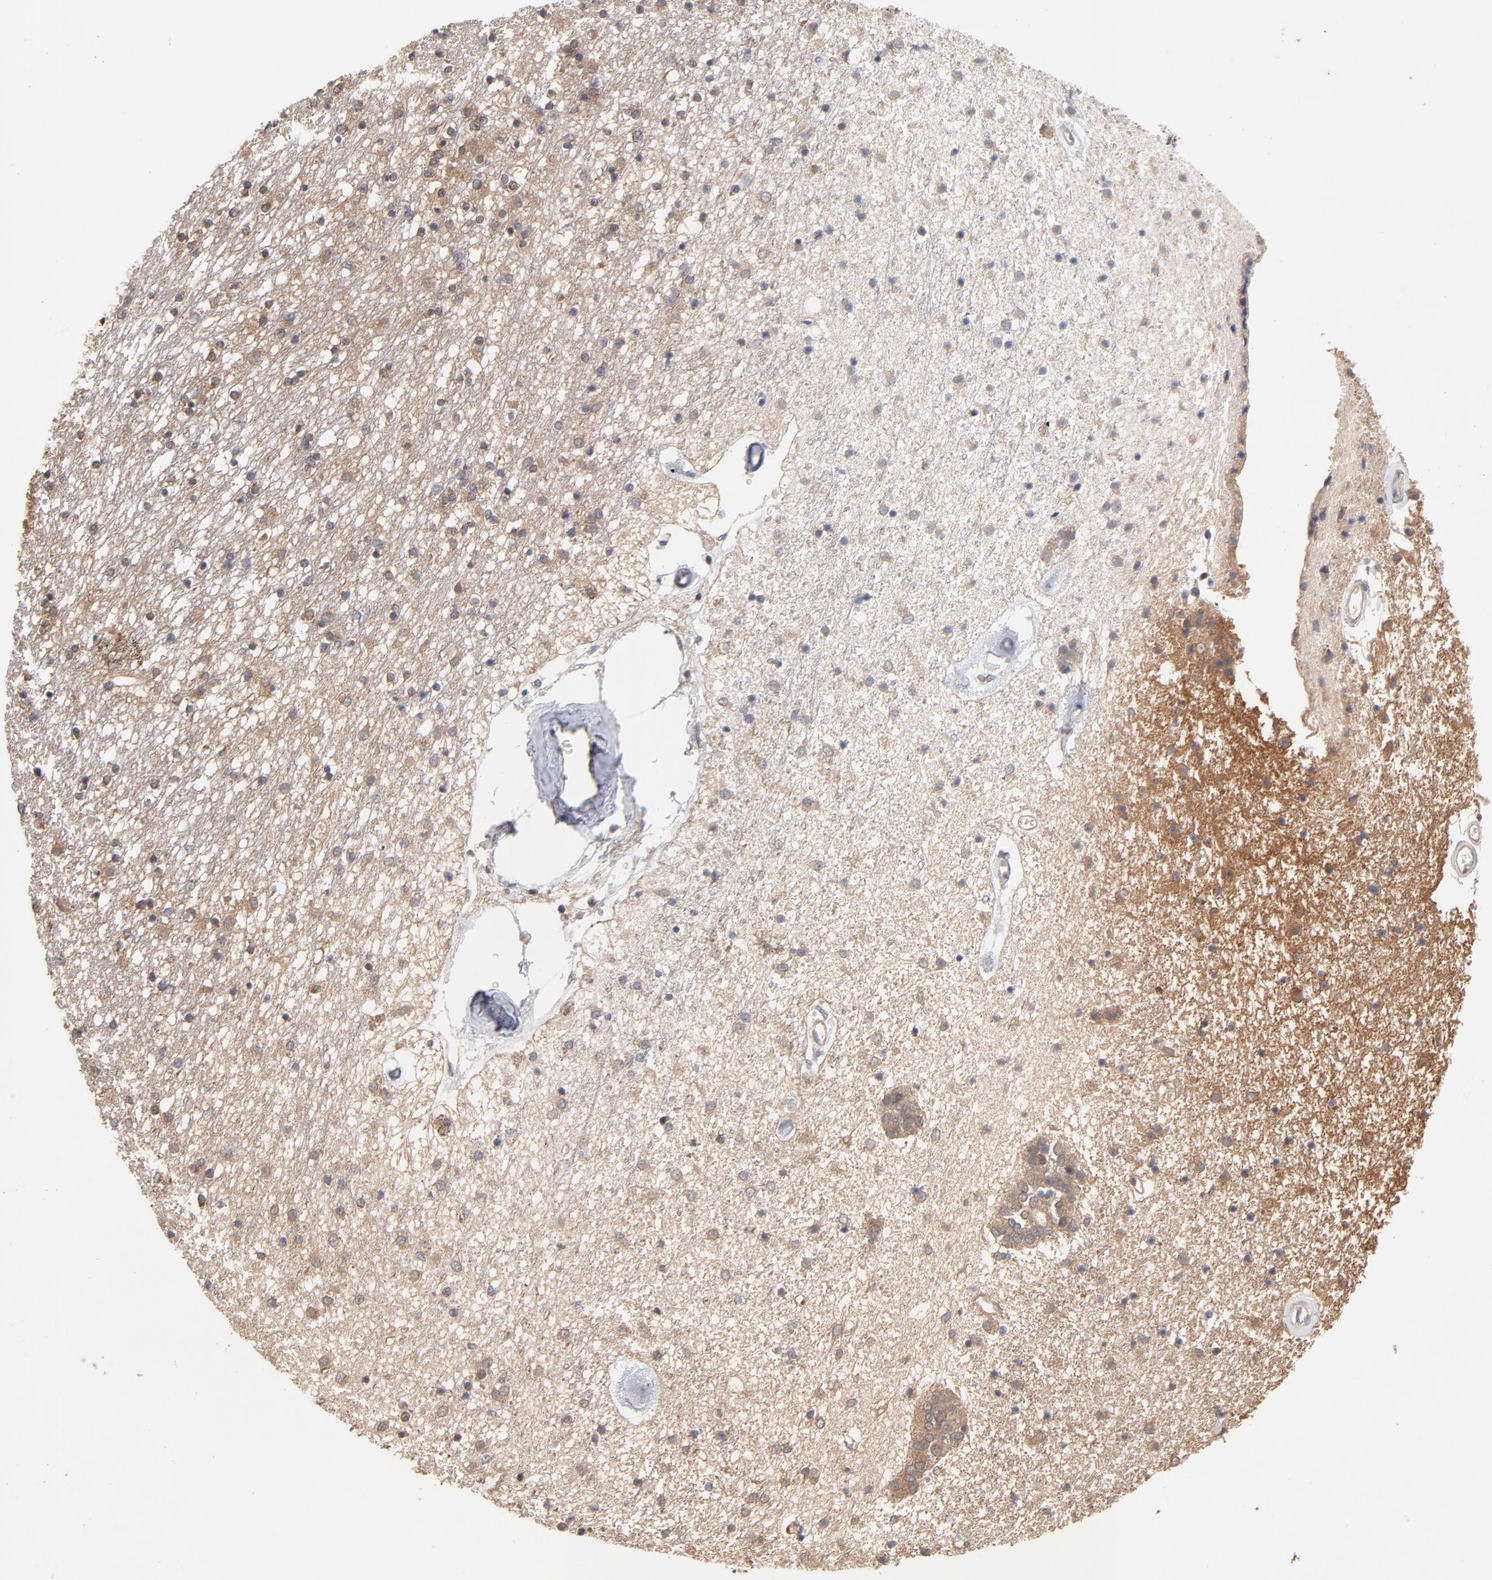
{"staining": {"intensity": "negative", "quantity": "none", "location": "none"}, "tissue": "caudate", "cell_type": "Glial cells", "image_type": "normal", "snomed": [{"axis": "morphology", "description": "Normal tissue, NOS"}, {"axis": "topography", "description": "Lateral ventricle wall"}], "caption": "This image is of benign caudate stained with immunohistochemistry (IHC) to label a protein in brown with the nuclei are counter-stained blue. There is no expression in glial cells.", "gene": "PCMT1", "patient": {"sex": "female", "age": 54}}